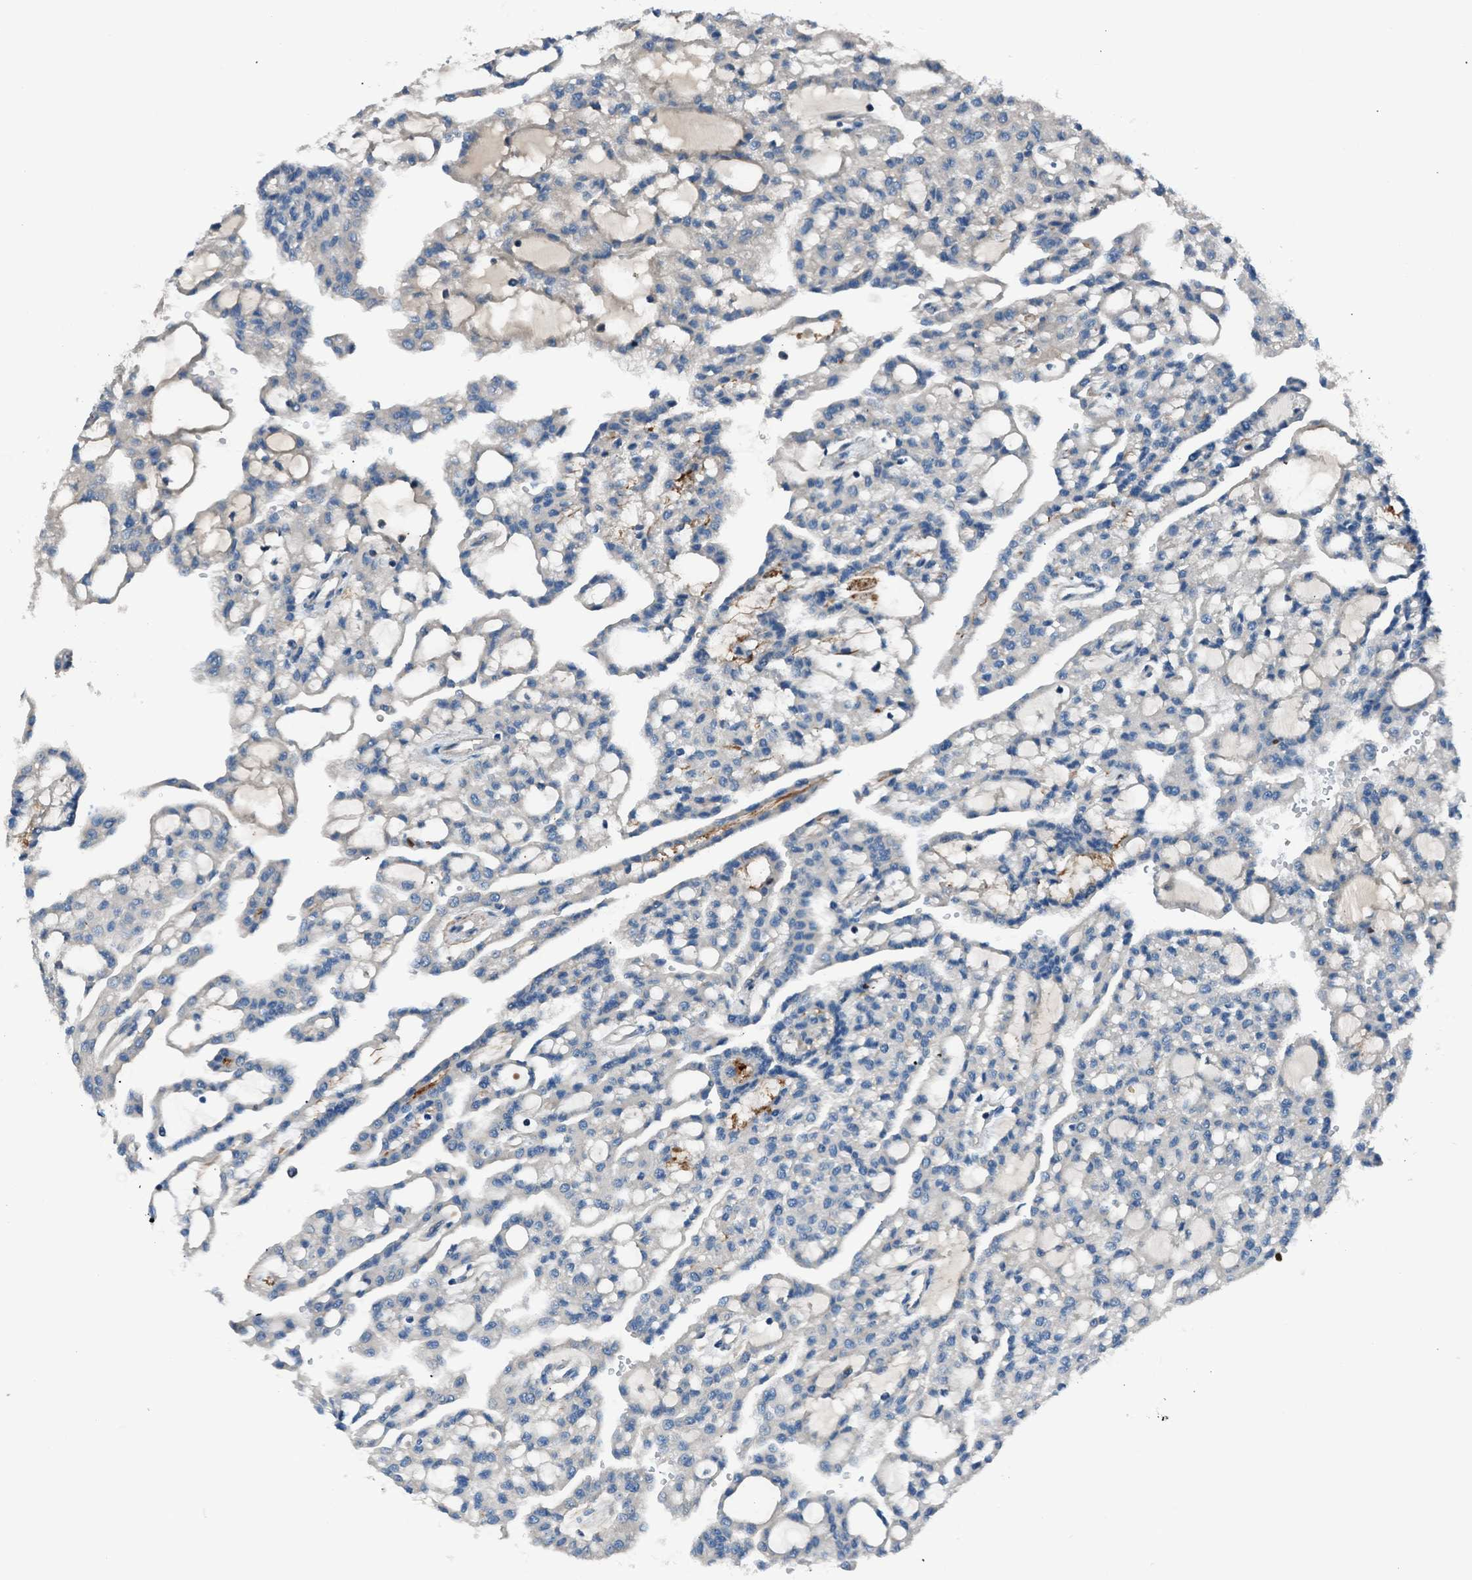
{"staining": {"intensity": "negative", "quantity": "none", "location": "none"}, "tissue": "renal cancer", "cell_type": "Tumor cells", "image_type": "cancer", "snomed": [{"axis": "morphology", "description": "Adenocarcinoma, NOS"}, {"axis": "topography", "description": "Kidney"}], "caption": "Tumor cells are negative for protein expression in human renal cancer. The staining is performed using DAB brown chromogen with nuclei counter-stained in using hematoxylin.", "gene": "SLC38A6", "patient": {"sex": "male", "age": 63}}